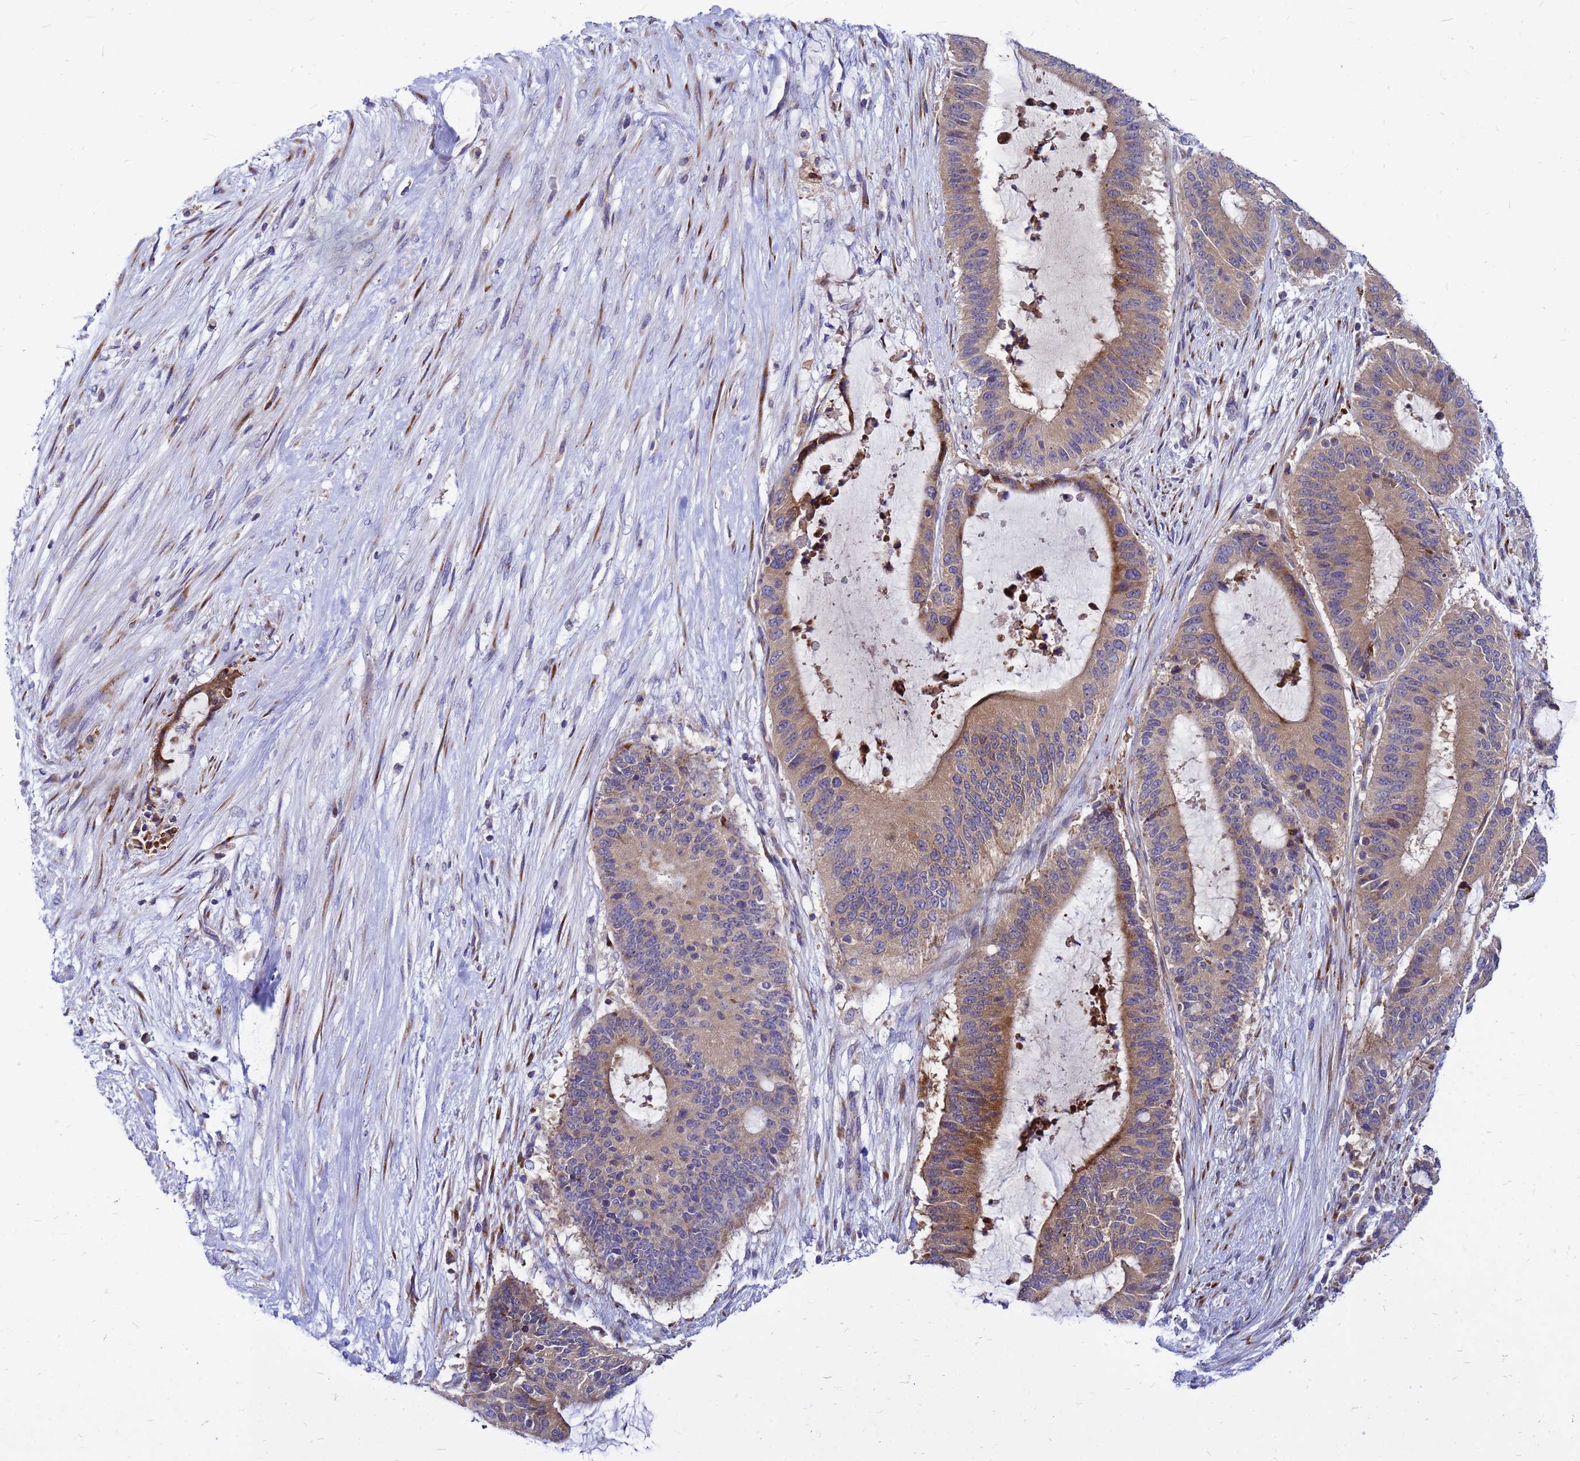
{"staining": {"intensity": "moderate", "quantity": ">75%", "location": "cytoplasmic/membranous"}, "tissue": "liver cancer", "cell_type": "Tumor cells", "image_type": "cancer", "snomed": [{"axis": "morphology", "description": "Normal tissue, NOS"}, {"axis": "morphology", "description": "Cholangiocarcinoma"}, {"axis": "topography", "description": "Liver"}, {"axis": "topography", "description": "Peripheral nerve tissue"}], "caption": "Approximately >75% of tumor cells in human liver cancer demonstrate moderate cytoplasmic/membranous protein staining as visualized by brown immunohistochemical staining.", "gene": "FHIP1A", "patient": {"sex": "female", "age": 73}}